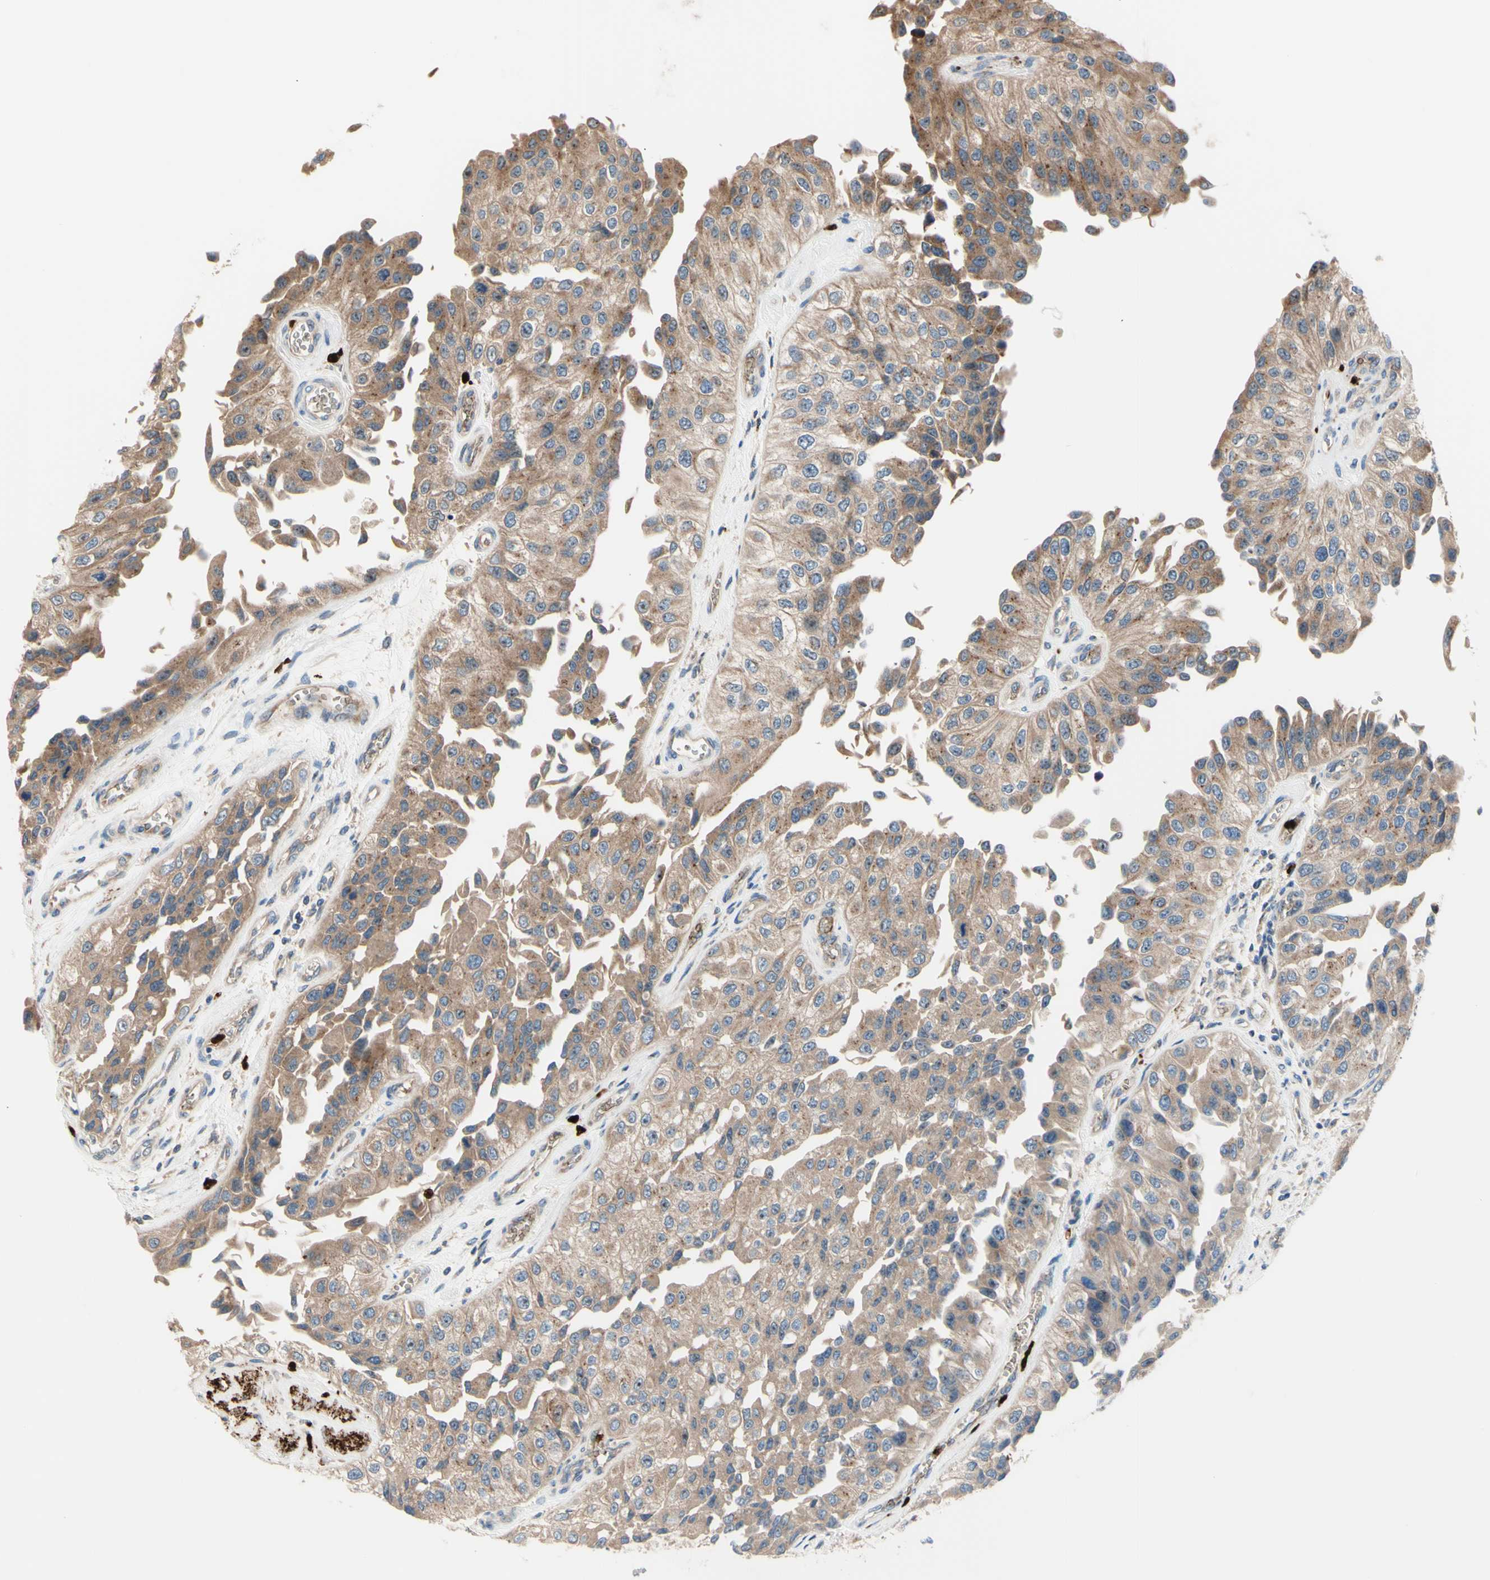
{"staining": {"intensity": "moderate", "quantity": "25%-75%", "location": "cytoplasmic/membranous"}, "tissue": "urothelial cancer", "cell_type": "Tumor cells", "image_type": "cancer", "snomed": [{"axis": "morphology", "description": "Urothelial carcinoma, High grade"}, {"axis": "topography", "description": "Kidney"}, {"axis": "topography", "description": "Urinary bladder"}], "caption": "There is medium levels of moderate cytoplasmic/membranous positivity in tumor cells of urothelial carcinoma (high-grade), as demonstrated by immunohistochemical staining (brown color).", "gene": "USP9X", "patient": {"sex": "male", "age": 77}}